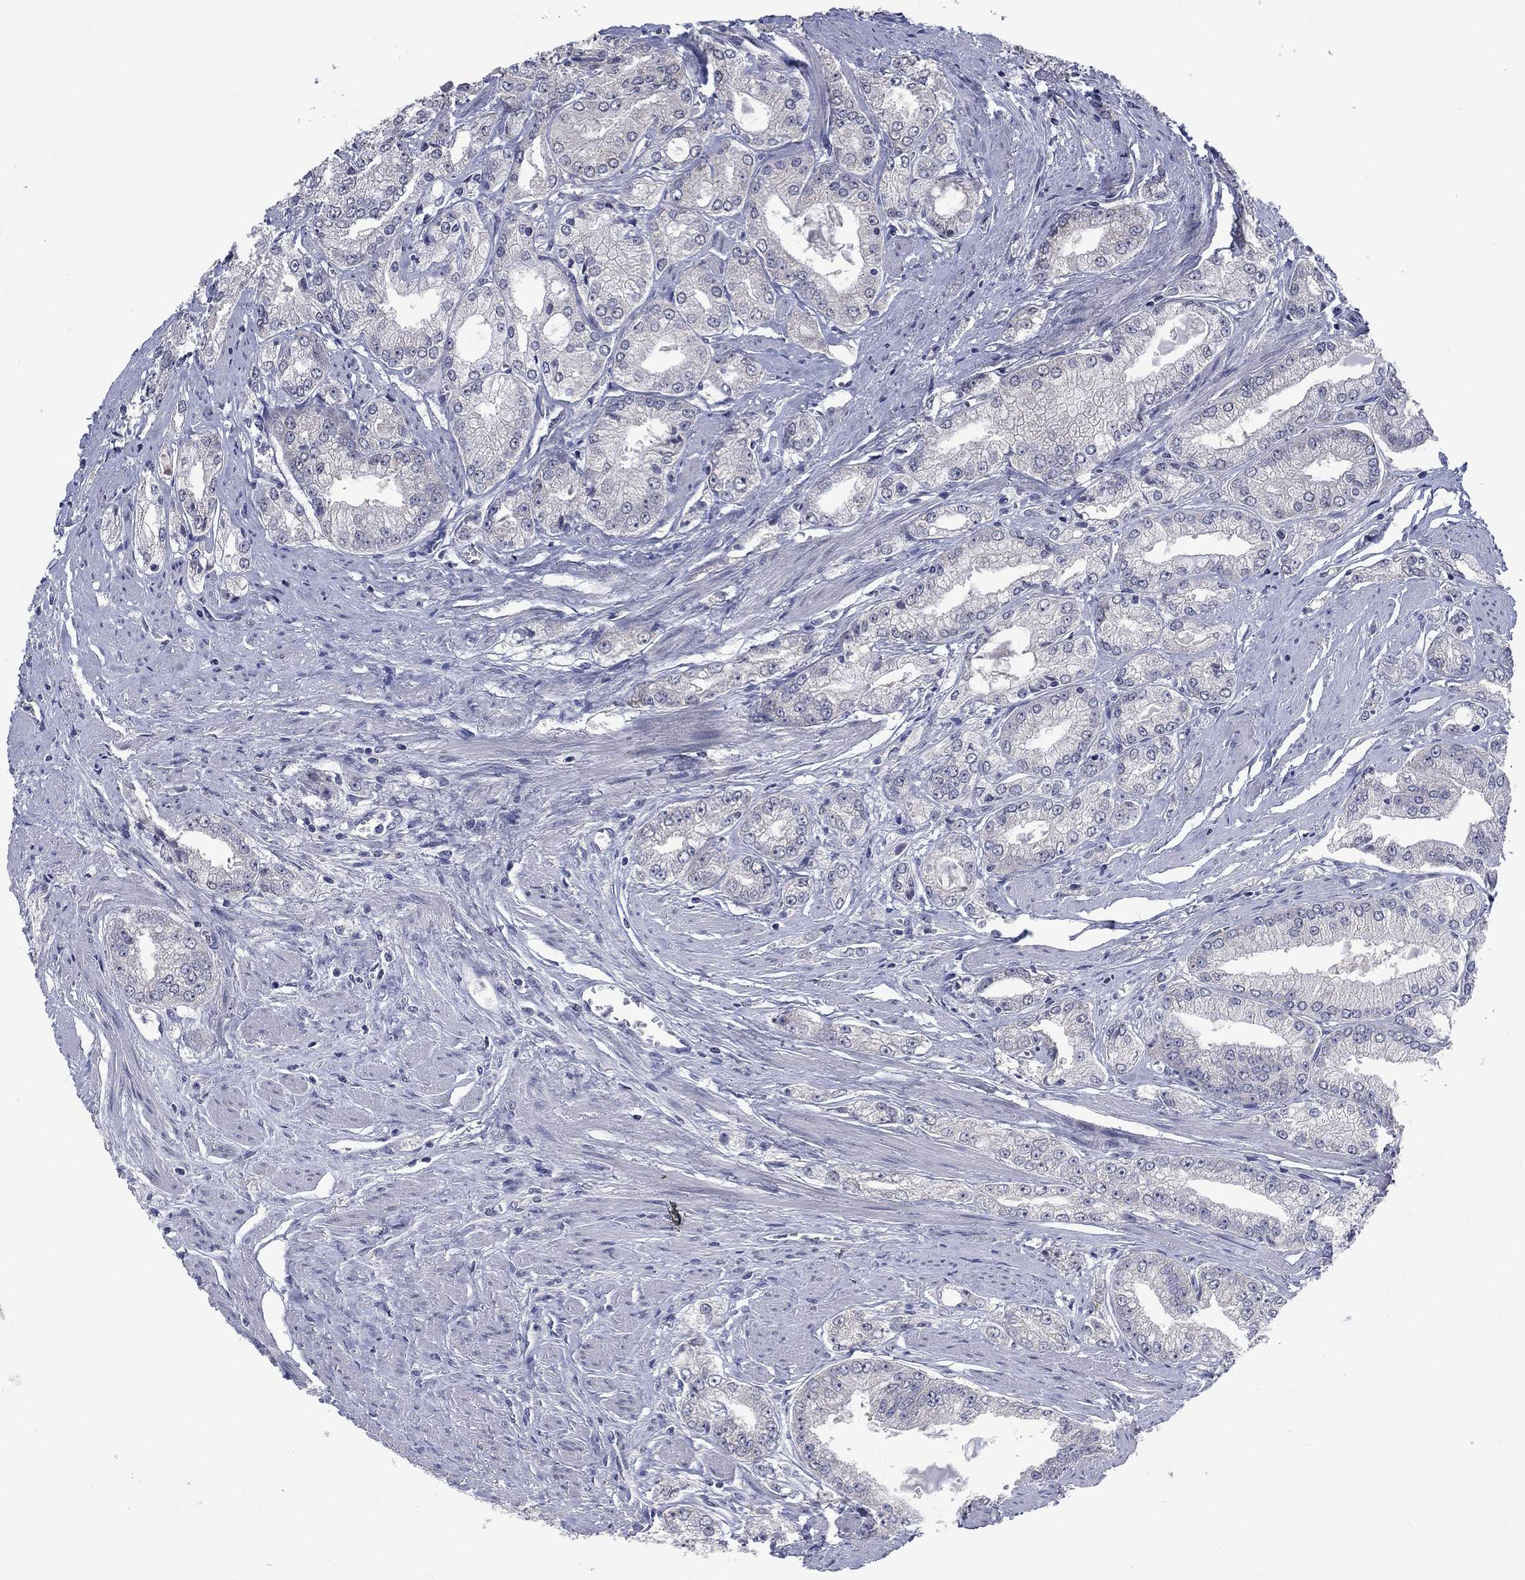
{"staining": {"intensity": "negative", "quantity": "none", "location": "none"}, "tissue": "prostate cancer", "cell_type": "Tumor cells", "image_type": "cancer", "snomed": [{"axis": "morphology", "description": "Adenocarcinoma, NOS"}, {"axis": "morphology", "description": "Adenocarcinoma, High grade"}, {"axis": "topography", "description": "Prostate"}], "caption": "Immunohistochemistry micrograph of neoplastic tissue: prostate cancer (high-grade adenocarcinoma) stained with DAB shows no significant protein positivity in tumor cells.", "gene": "SPATA33", "patient": {"sex": "male", "age": 70}}